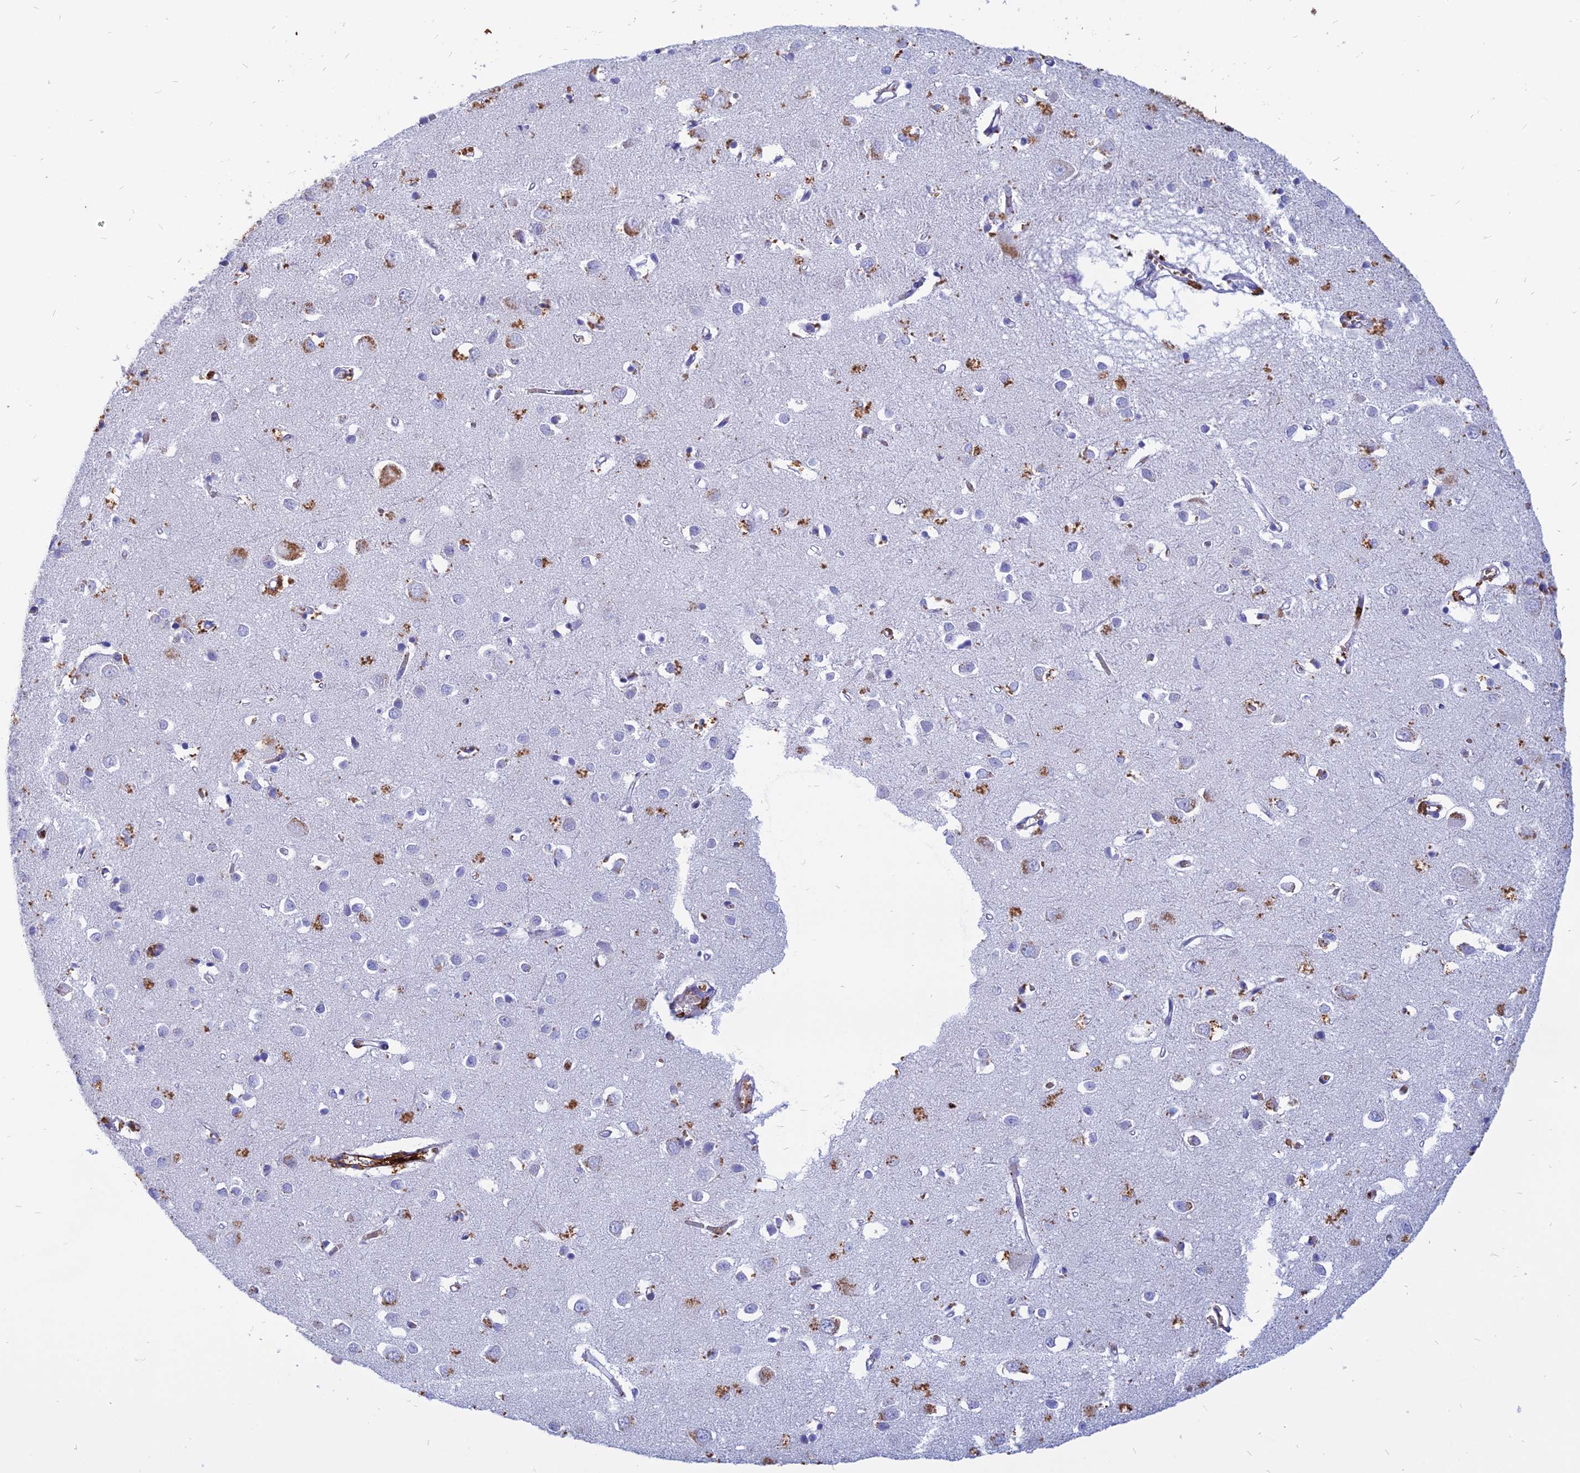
{"staining": {"intensity": "negative", "quantity": "none", "location": "none"}, "tissue": "cerebral cortex", "cell_type": "Endothelial cells", "image_type": "normal", "snomed": [{"axis": "morphology", "description": "Normal tissue, NOS"}, {"axis": "topography", "description": "Cerebral cortex"}], "caption": "A high-resolution histopathology image shows immunohistochemistry (IHC) staining of benign cerebral cortex, which demonstrates no significant positivity in endothelial cells. (DAB immunohistochemistry (IHC) visualized using brightfield microscopy, high magnification).", "gene": "HHAT", "patient": {"sex": "female", "age": 64}}